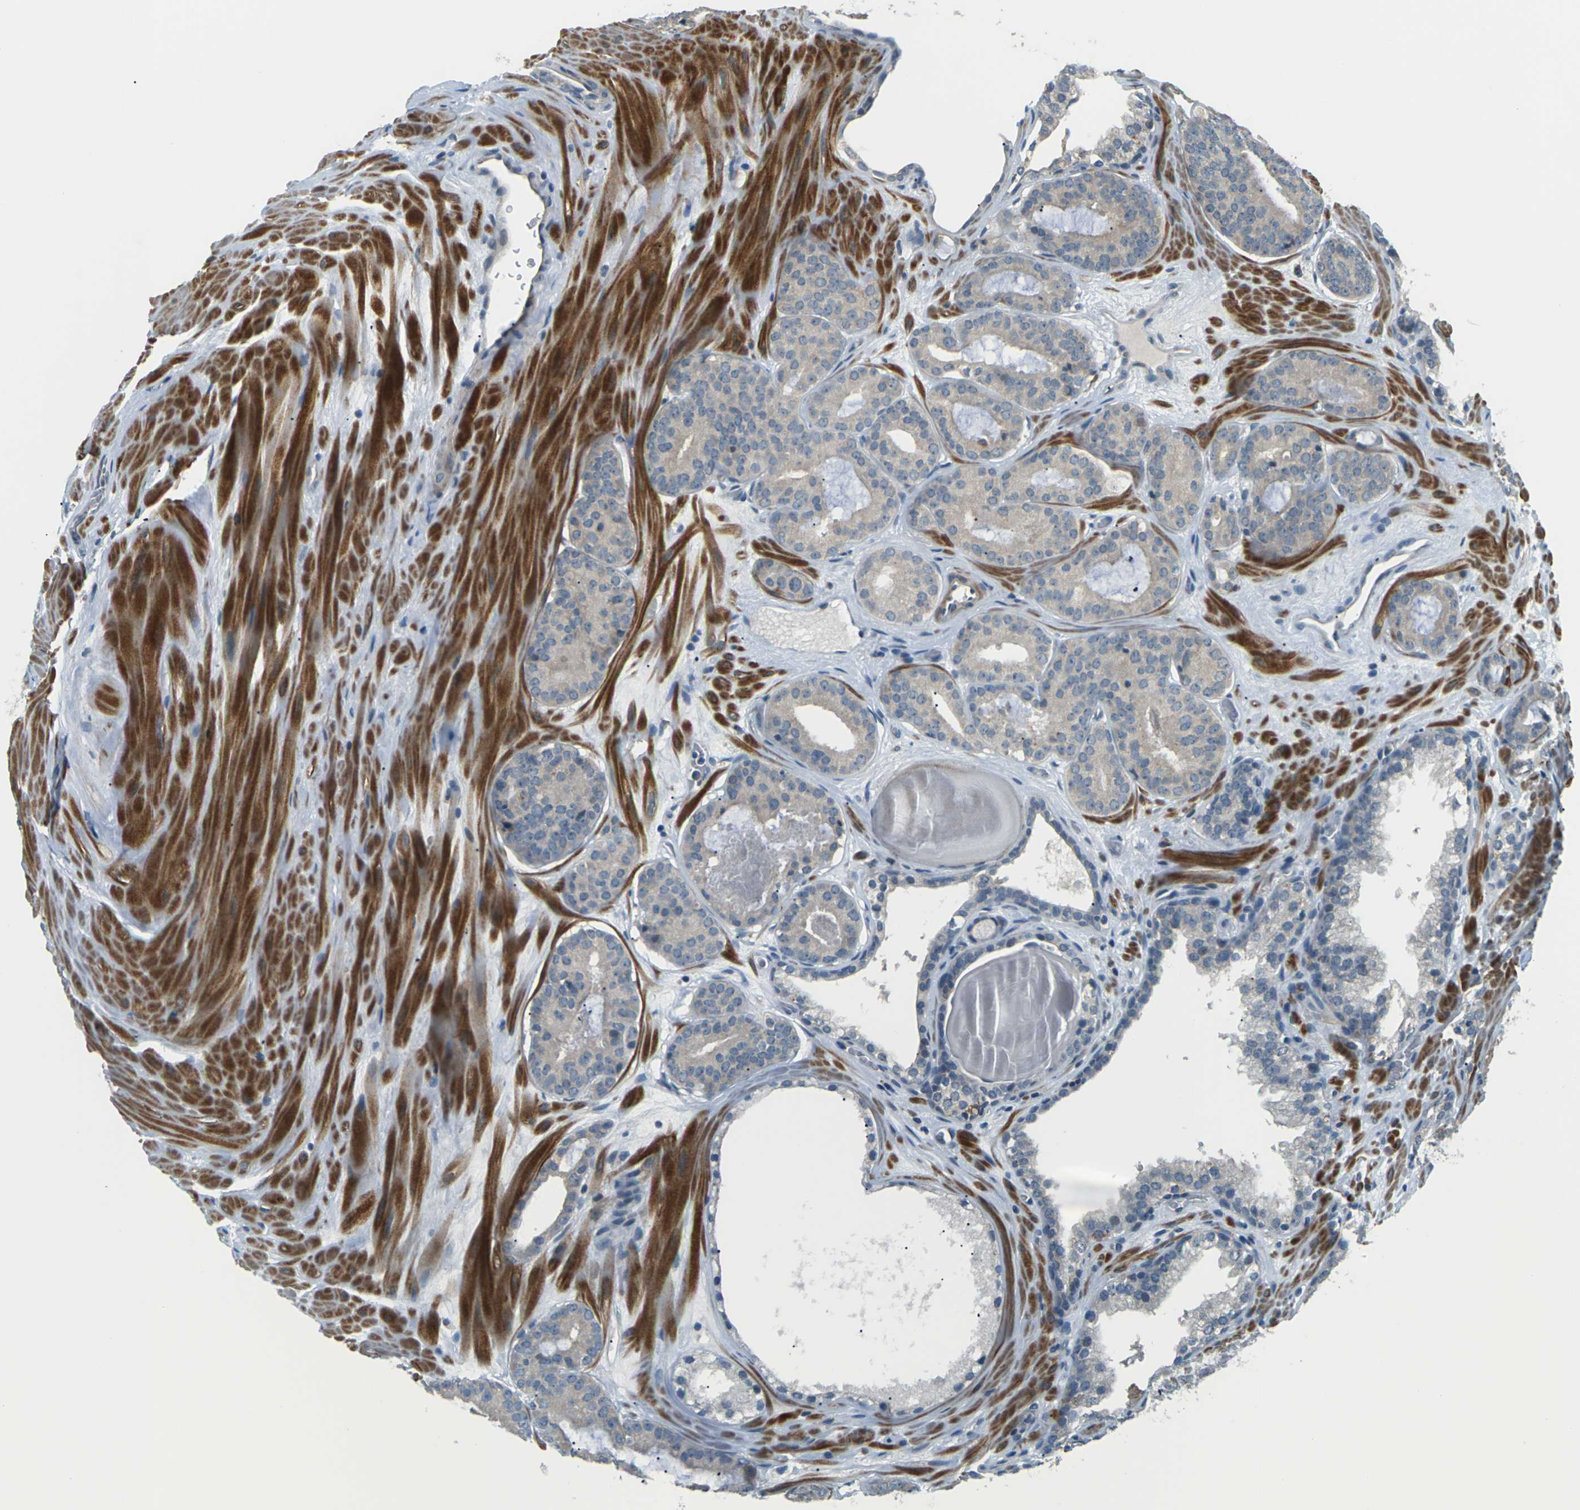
{"staining": {"intensity": "negative", "quantity": "none", "location": "none"}, "tissue": "prostate cancer", "cell_type": "Tumor cells", "image_type": "cancer", "snomed": [{"axis": "morphology", "description": "Adenocarcinoma, High grade"}, {"axis": "topography", "description": "Prostate"}], "caption": "This micrograph is of prostate cancer (adenocarcinoma (high-grade)) stained with immunohistochemistry to label a protein in brown with the nuclei are counter-stained blue. There is no positivity in tumor cells.", "gene": "SLC13A3", "patient": {"sex": "male", "age": 60}}